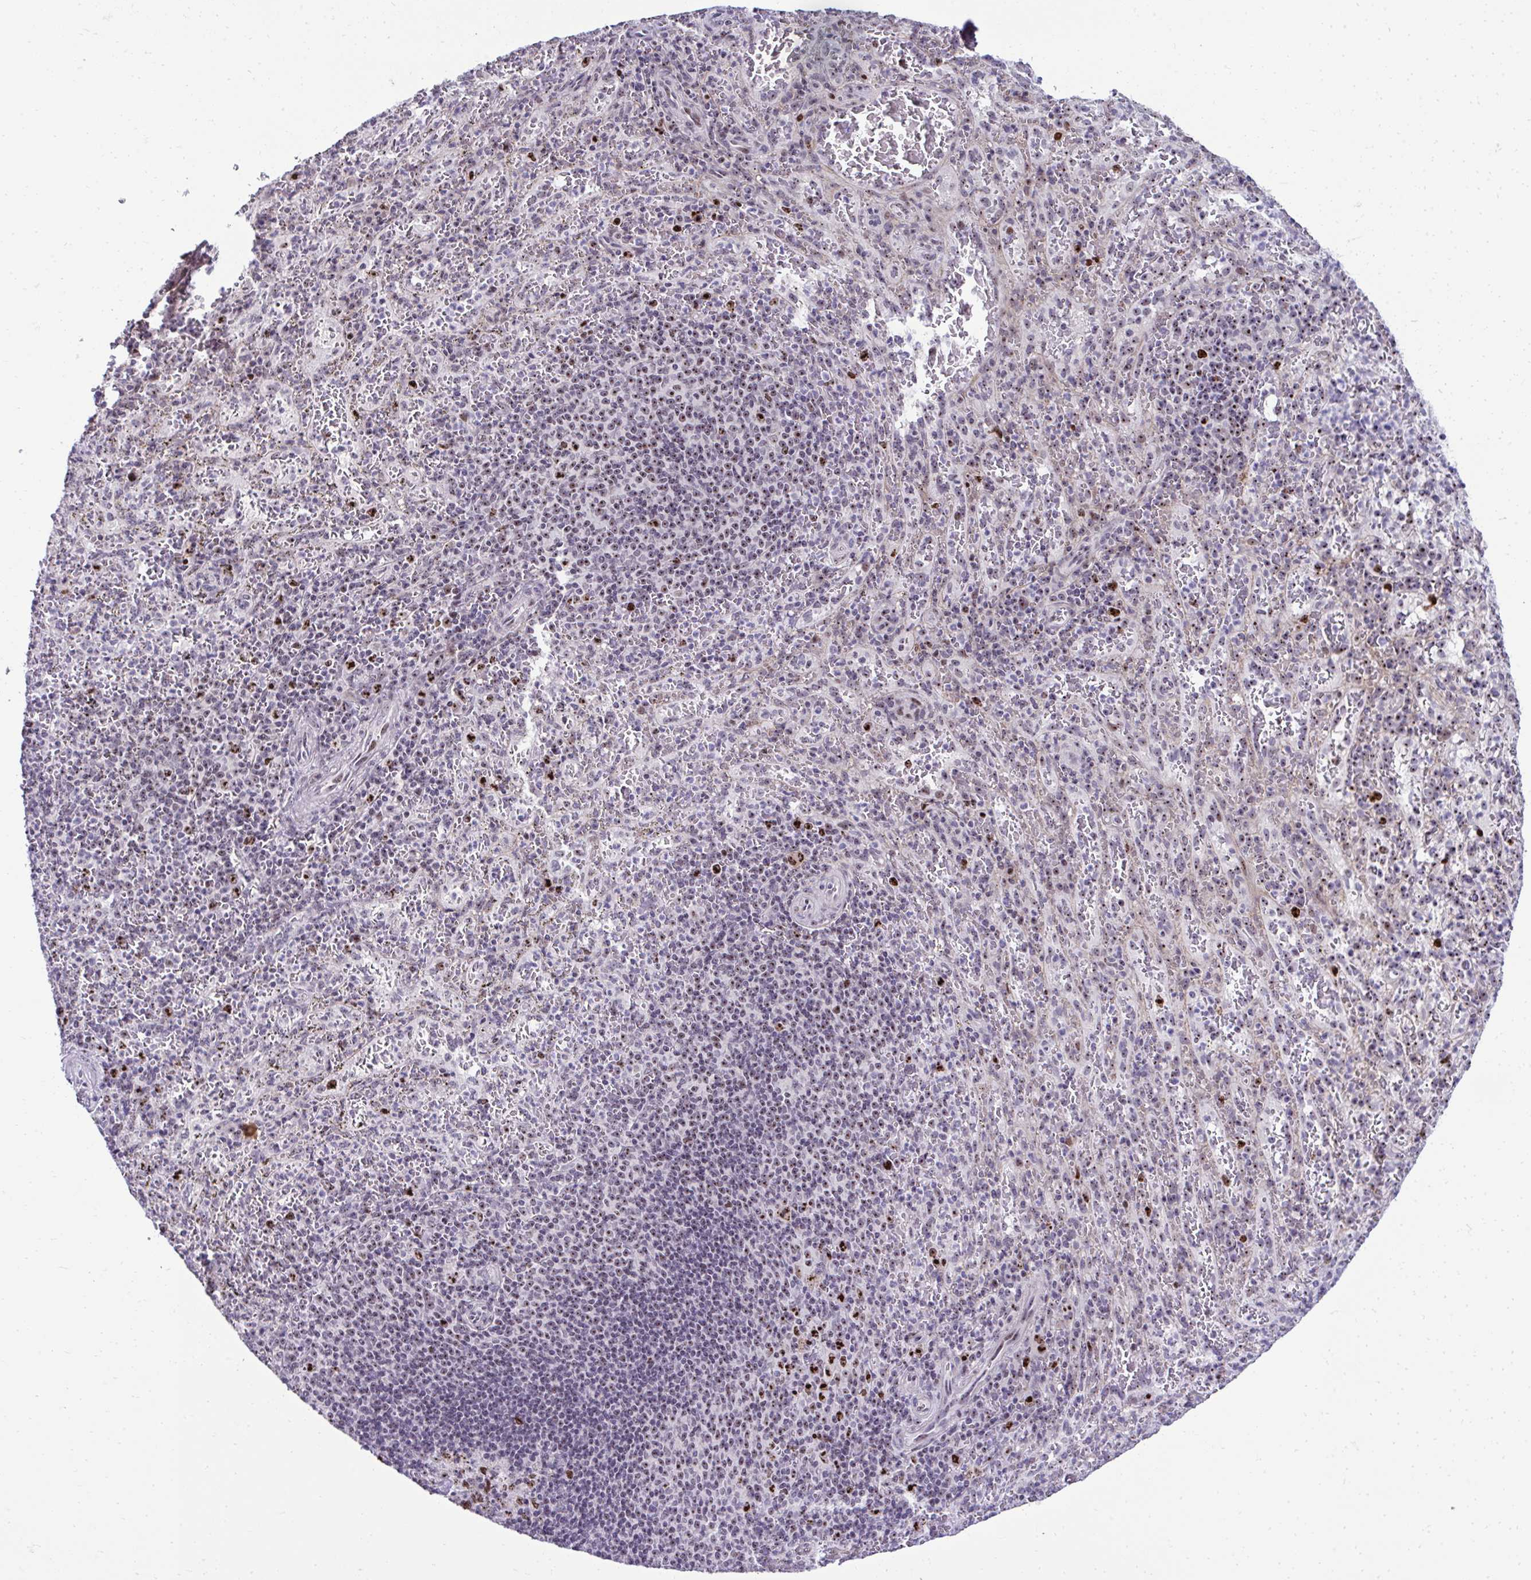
{"staining": {"intensity": "strong", "quantity": "<25%", "location": "nuclear"}, "tissue": "spleen", "cell_type": "Cells in red pulp", "image_type": "normal", "snomed": [{"axis": "morphology", "description": "Normal tissue, NOS"}, {"axis": "topography", "description": "Spleen"}], "caption": "Brown immunohistochemical staining in benign human spleen demonstrates strong nuclear staining in about <25% of cells in red pulp.", "gene": "CEP72", "patient": {"sex": "male", "age": 57}}